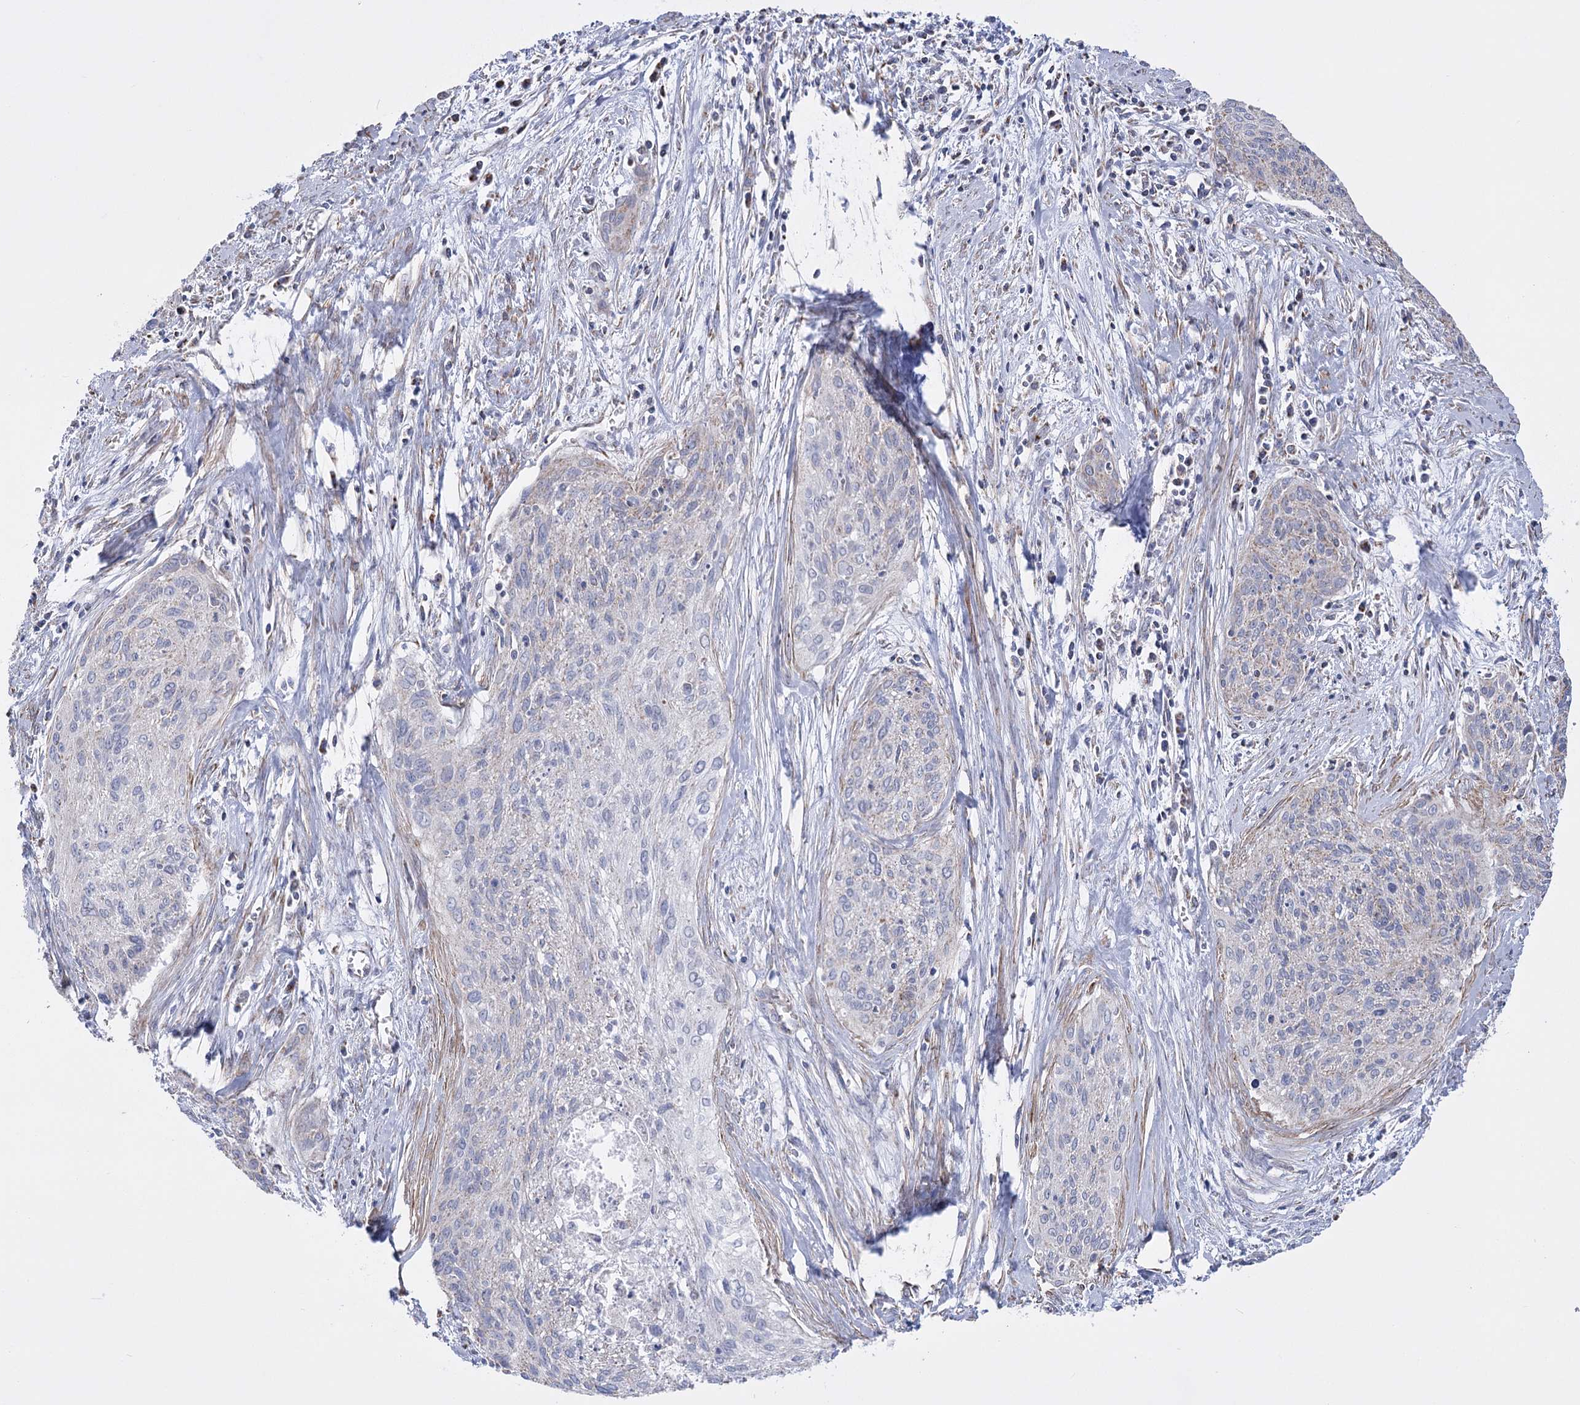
{"staining": {"intensity": "negative", "quantity": "none", "location": "none"}, "tissue": "cervical cancer", "cell_type": "Tumor cells", "image_type": "cancer", "snomed": [{"axis": "morphology", "description": "Squamous cell carcinoma, NOS"}, {"axis": "topography", "description": "Cervix"}], "caption": "An image of human squamous cell carcinoma (cervical) is negative for staining in tumor cells.", "gene": "PDHB", "patient": {"sex": "female", "age": 55}}